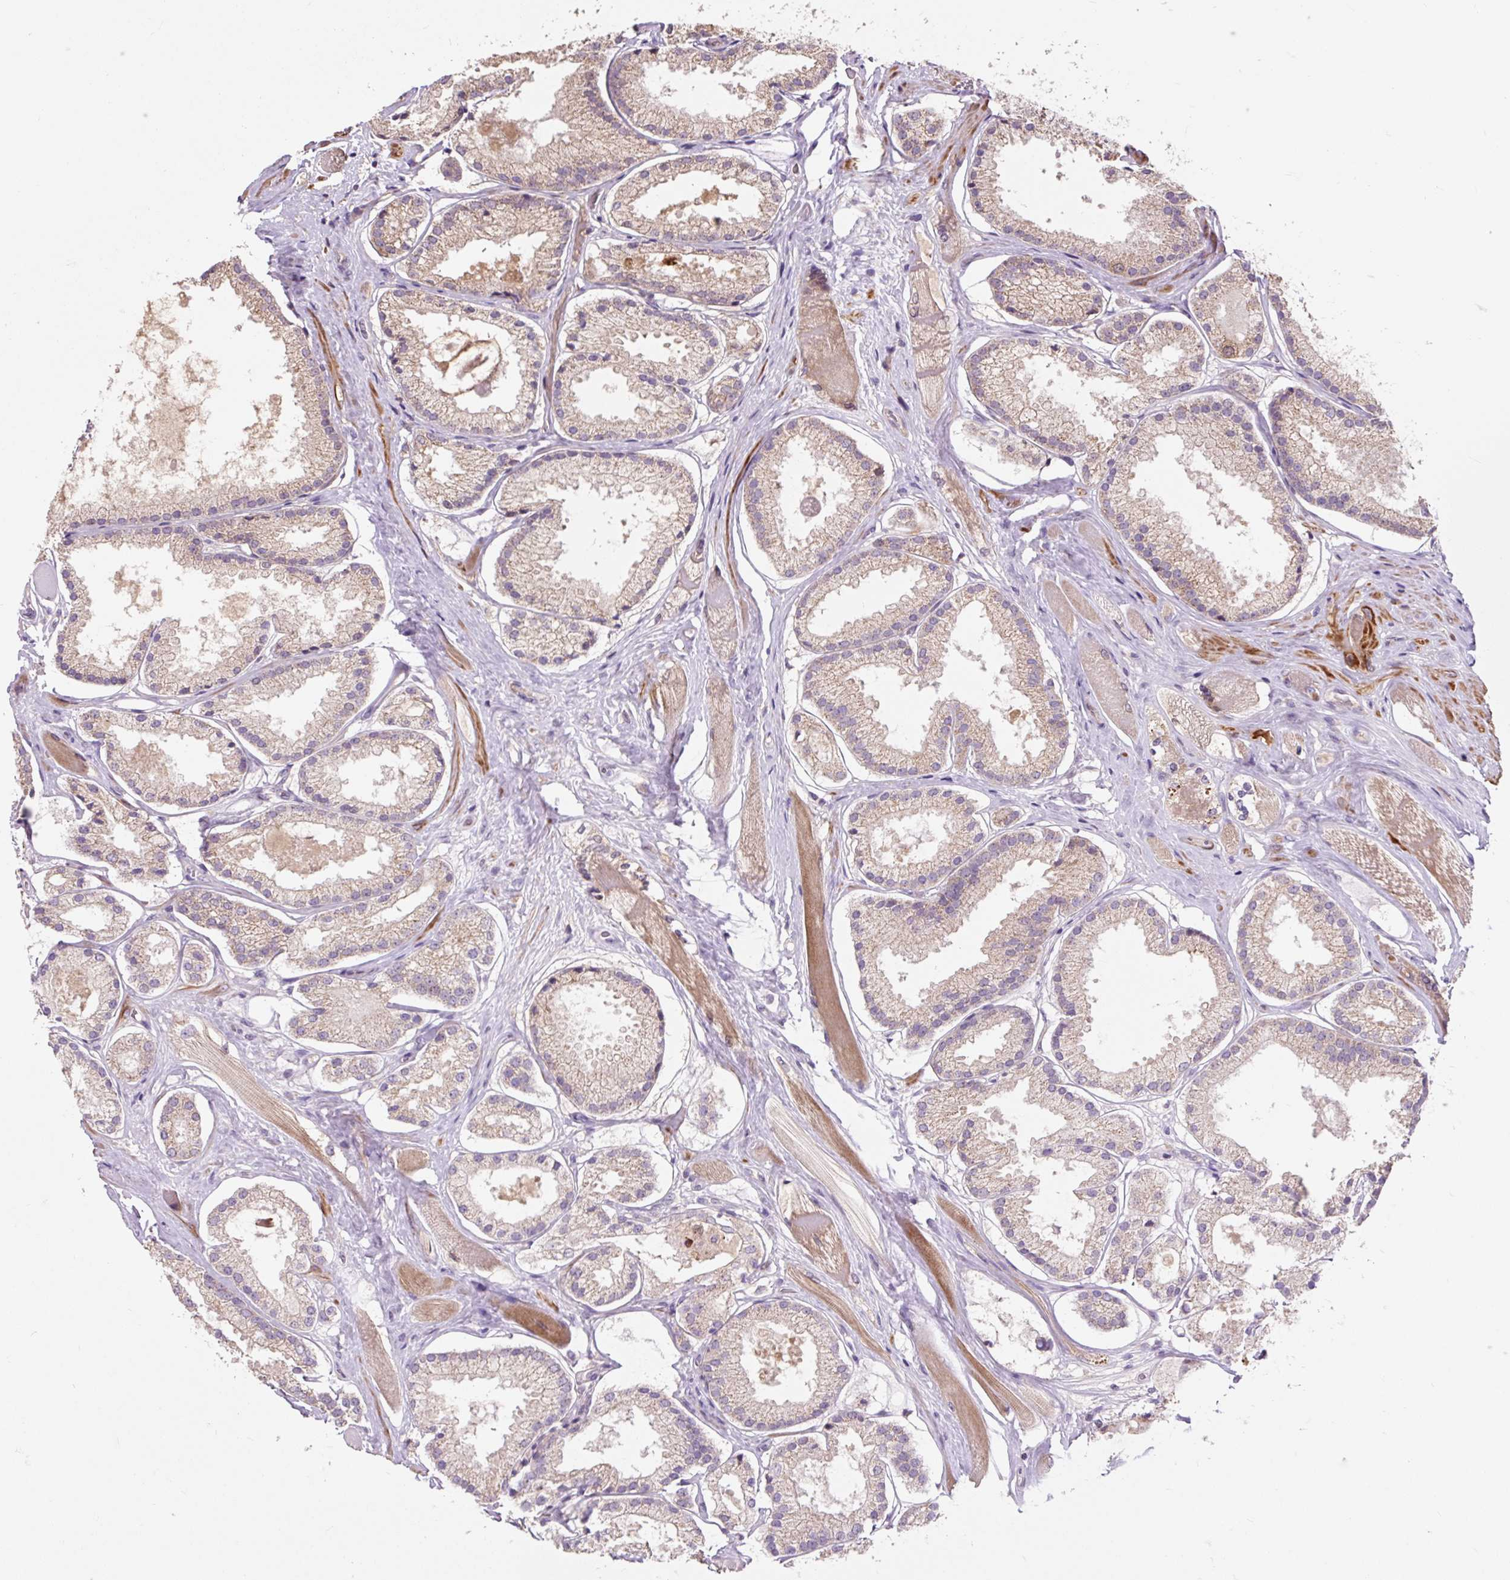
{"staining": {"intensity": "negative", "quantity": "none", "location": "none"}, "tissue": "prostate cancer", "cell_type": "Tumor cells", "image_type": "cancer", "snomed": [{"axis": "morphology", "description": "Adenocarcinoma, High grade"}, {"axis": "topography", "description": "Prostate"}], "caption": "The micrograph reveals no significant staining in tumor cells of prostate adenocarcinoma (high-grade).", "gene": "PRIMPOL", "patient": {"sex": "male", "age": 68}}